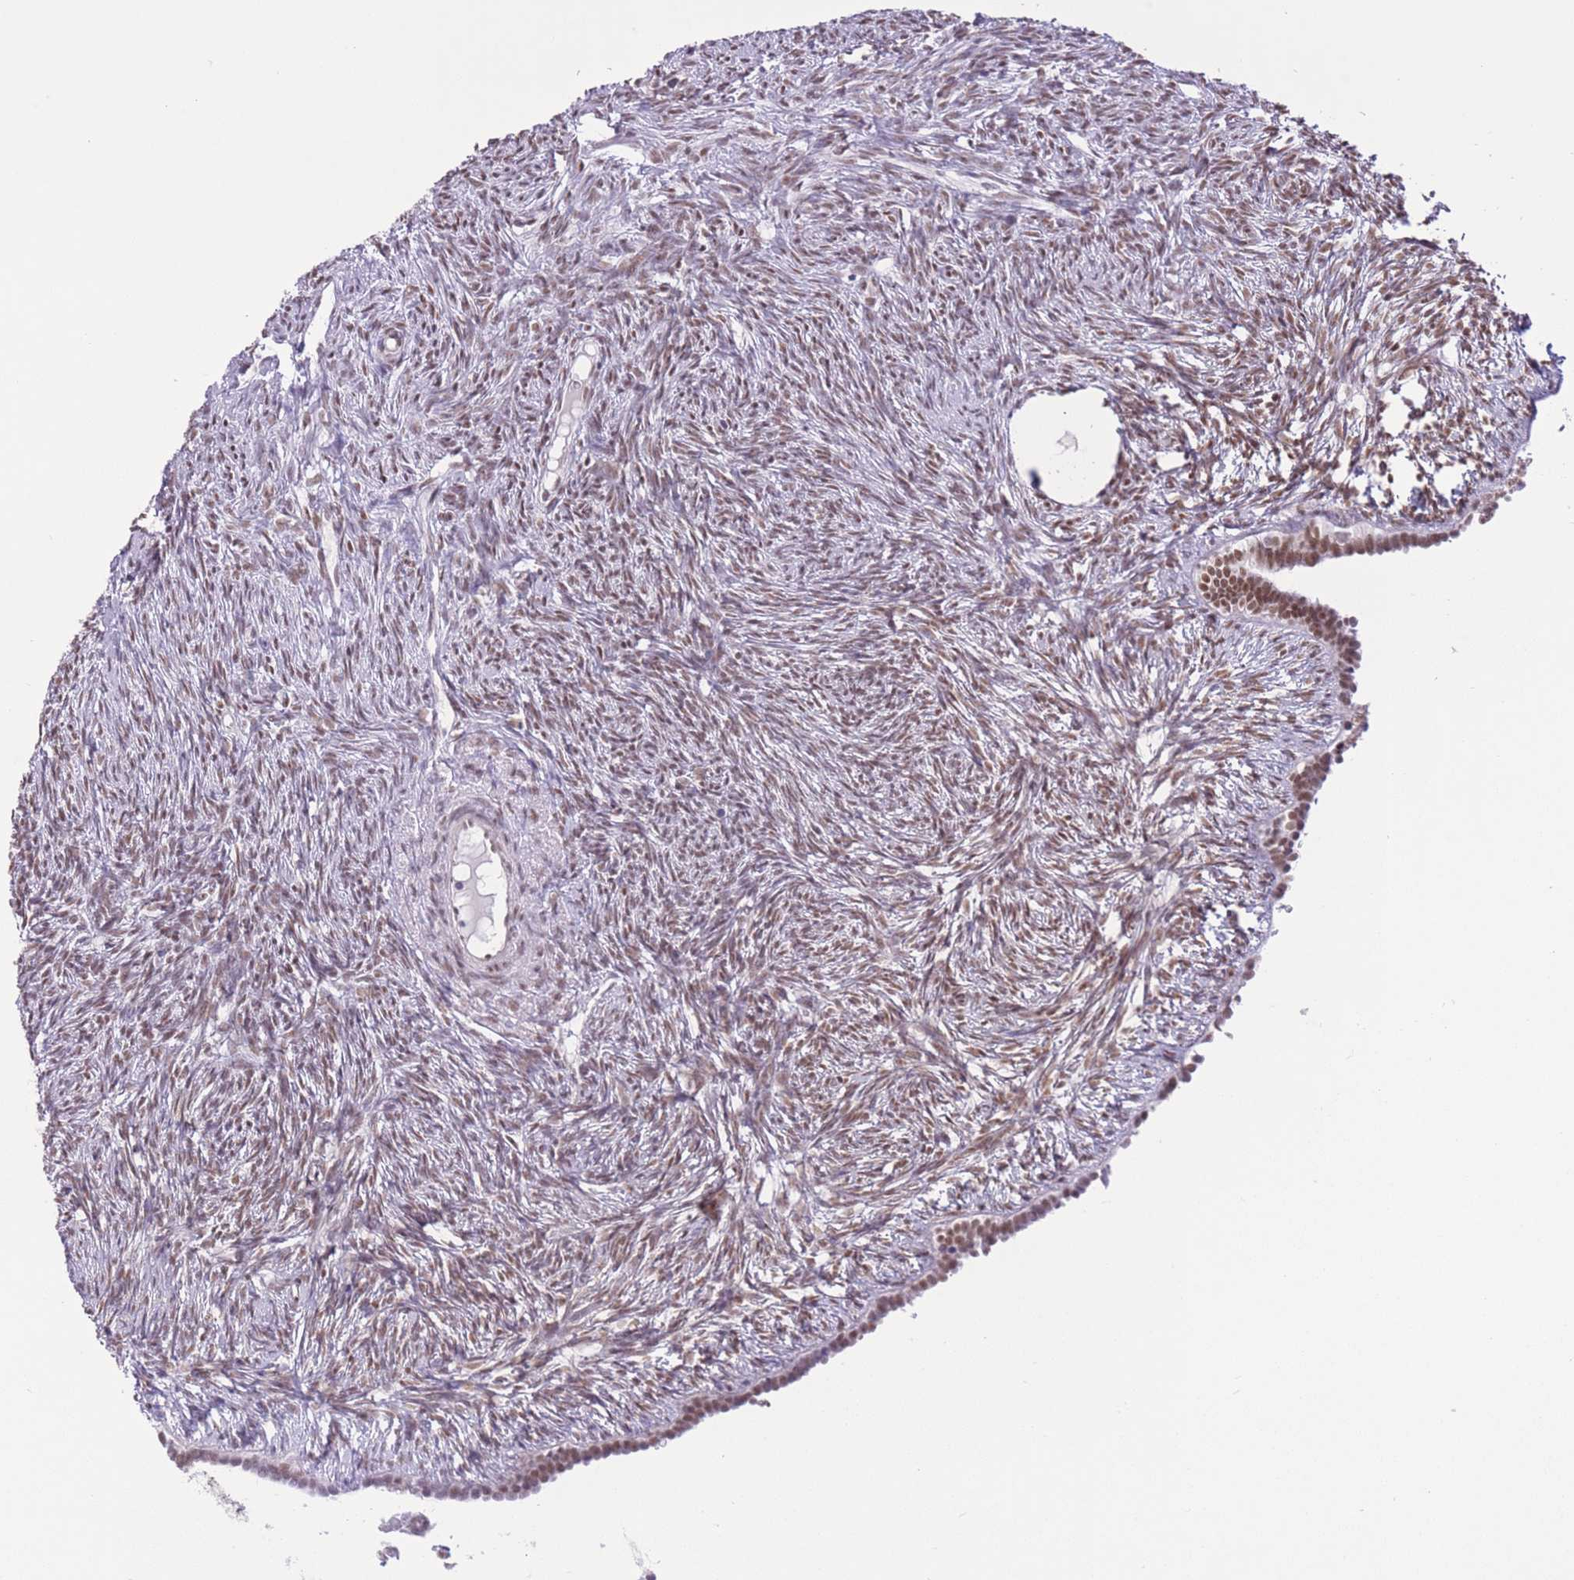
{"staining": {"intensity": "moderate", "quantity": ">75%", "location": "nuclear"}, "tissue": "ovary", "cell_type": "Ovarian stroma cells", "image_type": "normal", "snomed": [{"axis": "morphology", "description": "Normal tissue, NOS"}, {"axis": "topography", "description": "Ovary"}], "caption": "The image demonstrates immunohistochemical staining of benign ovary. There is moderate nuclear expression is identified in about >75% of ovarian stroma cells.", "gene": "ZBED5", "patient": {"sex": "female", "age": 51}}